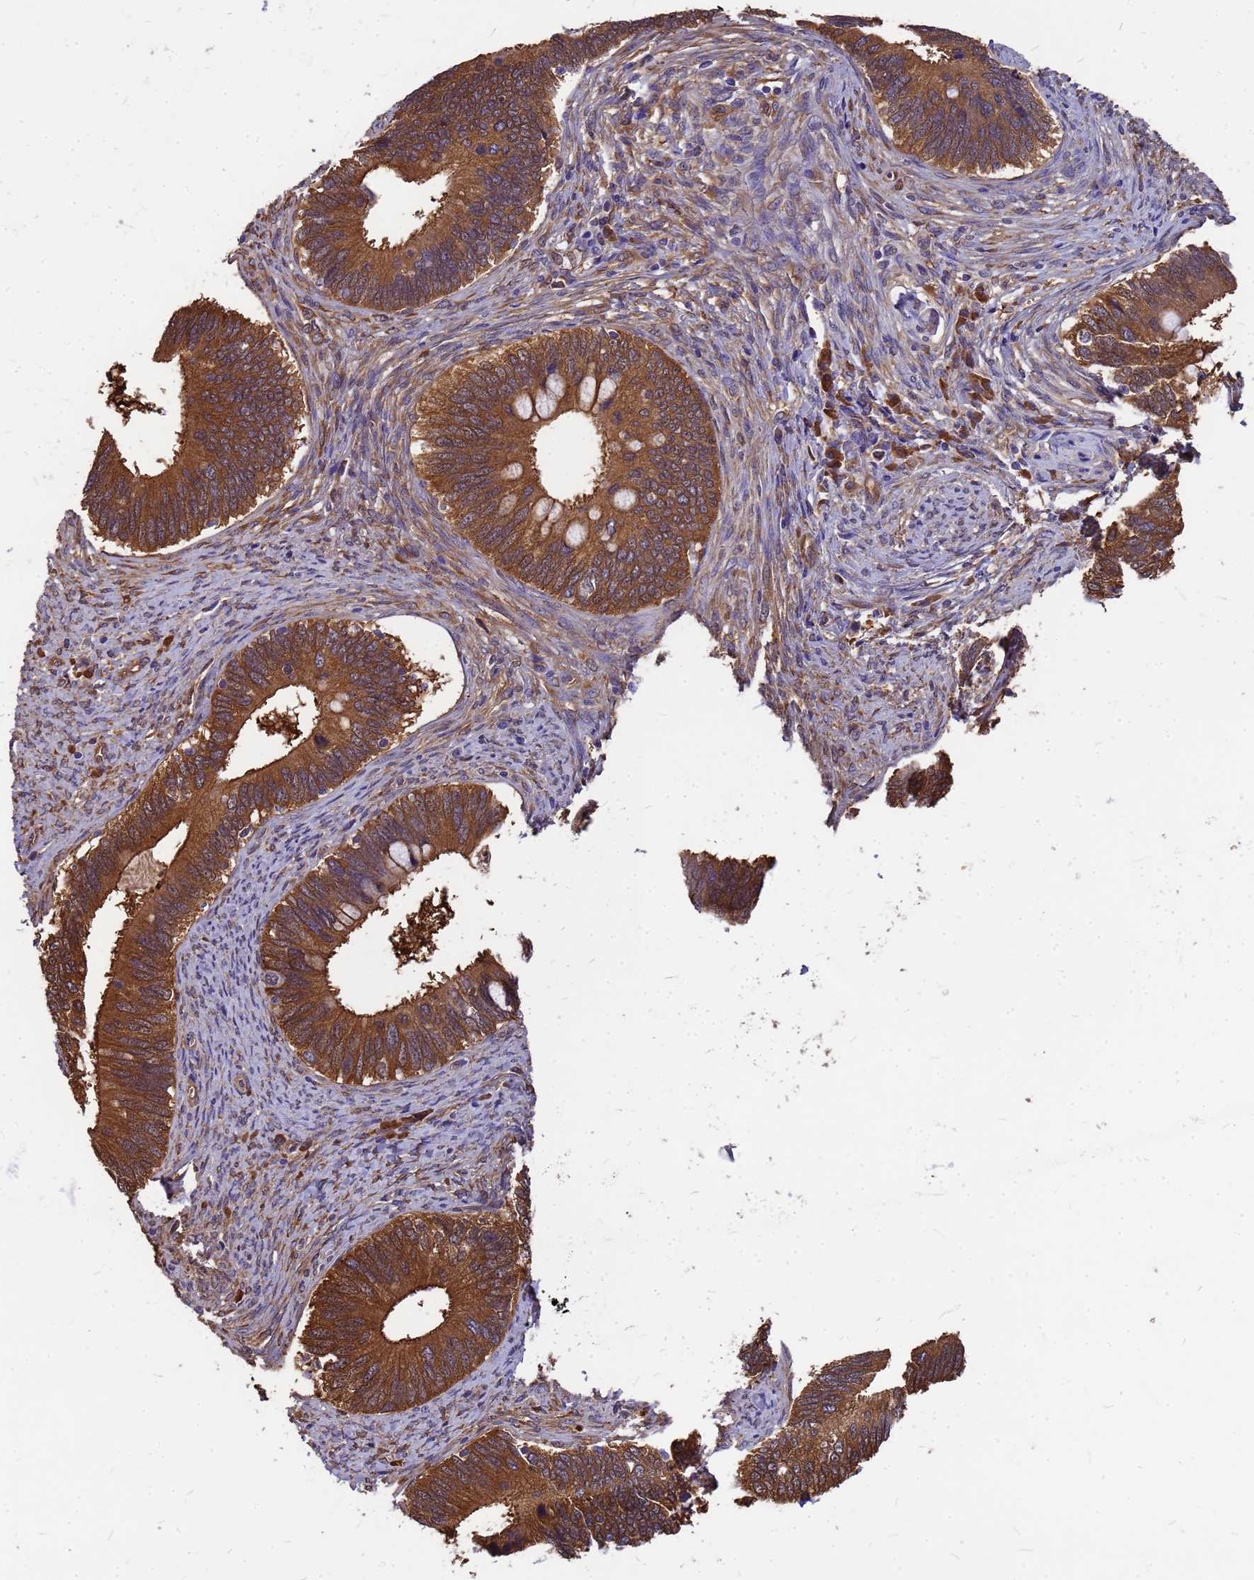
{"staining": {"intensity": "strong", "quantity": ">75%", "location": "cytoplasmic/membranous"}, "tissue": "cervical cancer", "cell_type": "Tumor cells", "image_type": "cancer", "snomed": [{"axis": "morphology", "description": "Adenocarcinoma, NOS"}, {"axis": "topography", "description": "Cervix"}], "caption": "The image displays a brown stain indicating the presence of a protein in the cytoplasmic/membranous of tumor cells in cervical adenocarcinoma.", "gene": "GID4", "patient": {"sex": "female", "age": 42}}